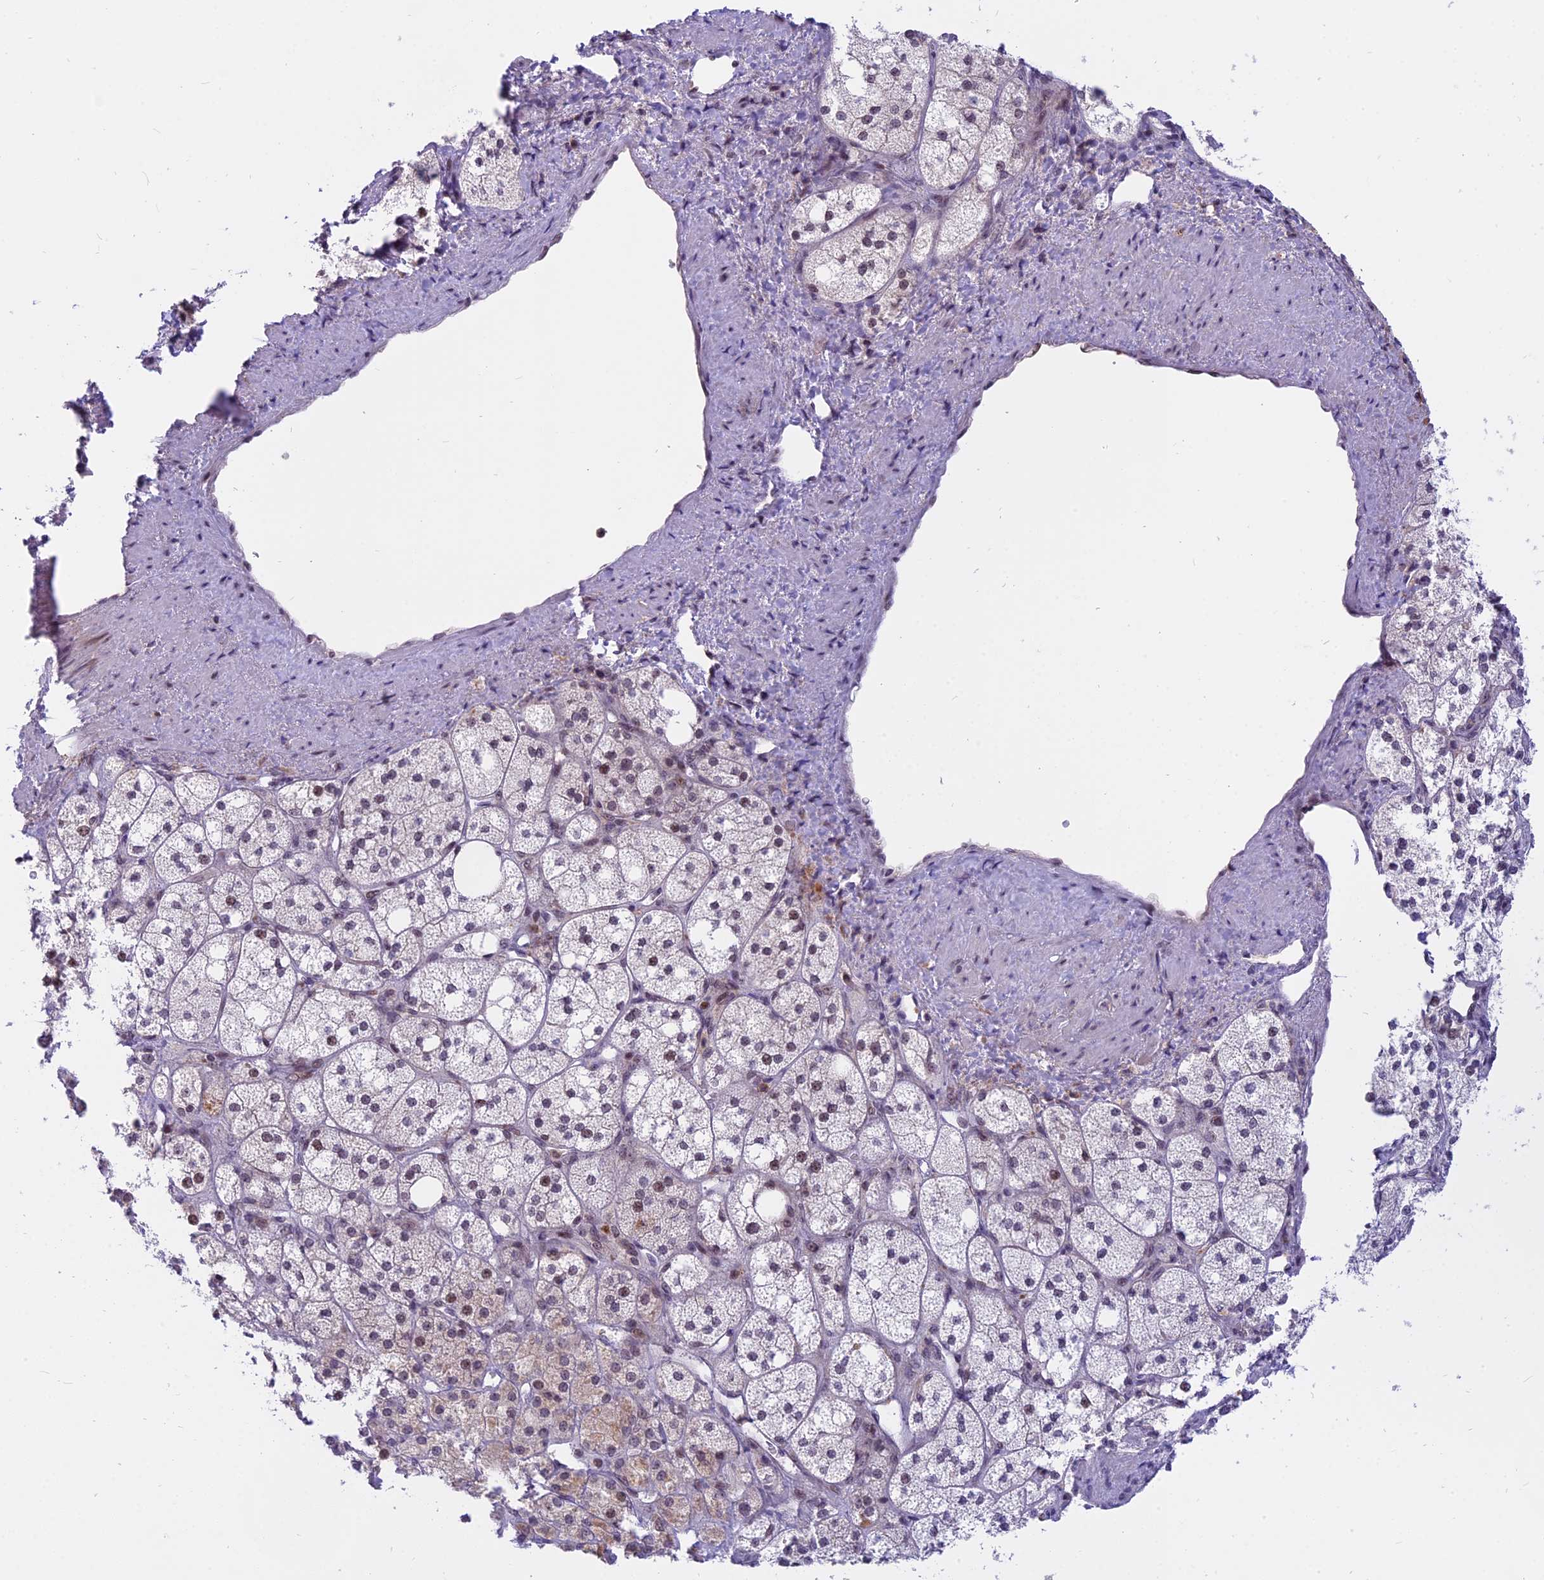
{"staining": {"intensity": "strong", "quantity": "25%-75%", "location": "nuclear"}, "tissue": "adrenal gland", "cell_type": "Glandular cells", "image_type": "normal", "snomed": [{"axis": "morphology", "description": "Normal tissue, NOS"}, {"axis": "topography", "description": "Adrenal gland"}], "caption": "Immunohistochemical staining of unremarkable human adrenal gland demonstrates high levels of strong nuclear positivity in approximately 25%-75% of glandular cells. The staining was performed using DAB, with brown indicating positive protein expression. Nuclei are stained blue with hematoxylin.", "gene": "TADA3", "patient": {"sex": "male", "age": 61}}